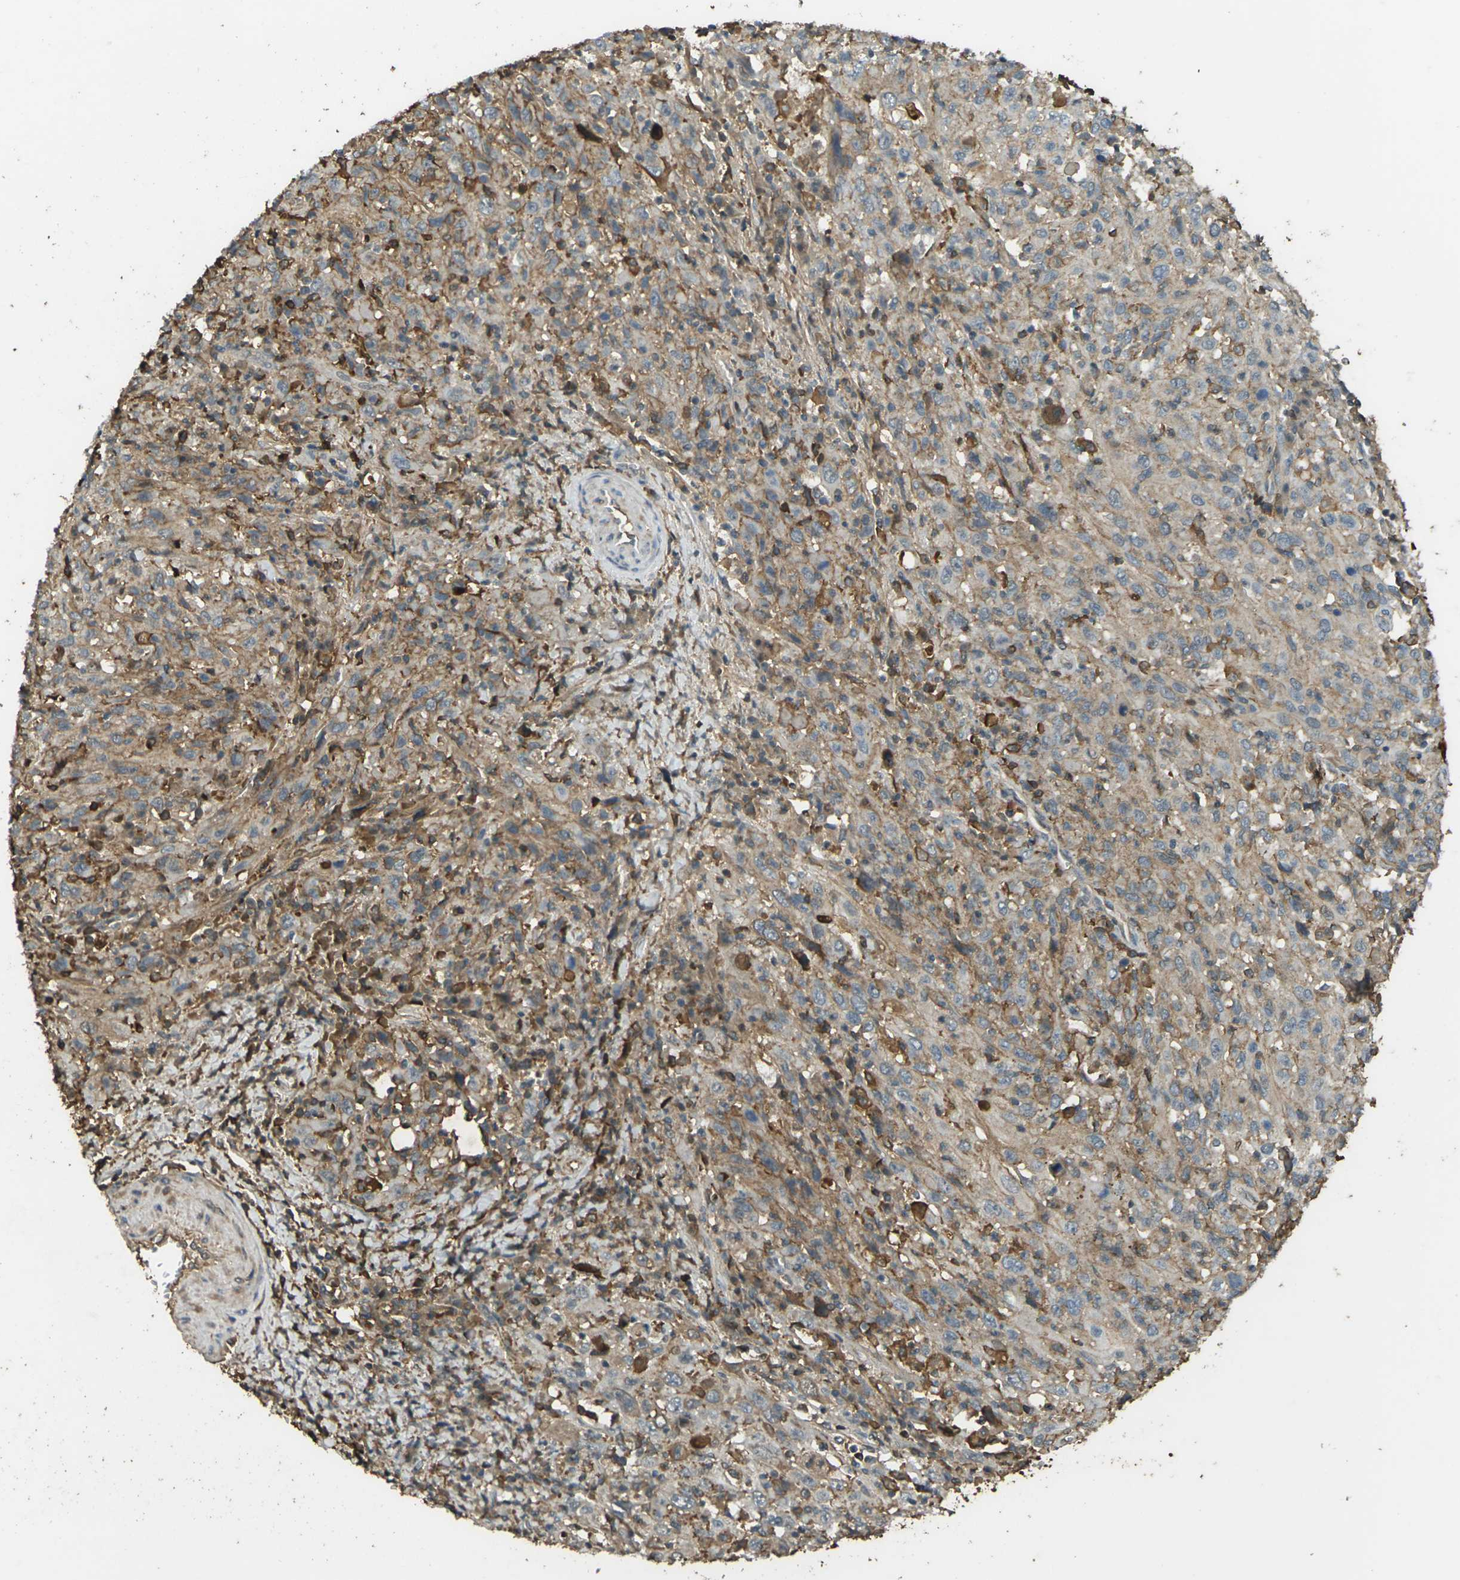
{"staining": {"intensity": "moderate", "quantity": ">75%", "location": "cytoplasmic/membranous"}, "tissue": "cervical cancer", "cell_type": "Tumor cells", "image_type": "cancer", "snomed": [{"axis": "morphology", "description": "Squamous cell carcinoma, NOS"}, {"axis": "topography", "description": "Cervix"}], "caption": "Human cervical cancer stained with a protein marker displays moderate staining in tumor cells.", "gene": "CYP1B1", "patient": {"sex": "female", "age": 46}}